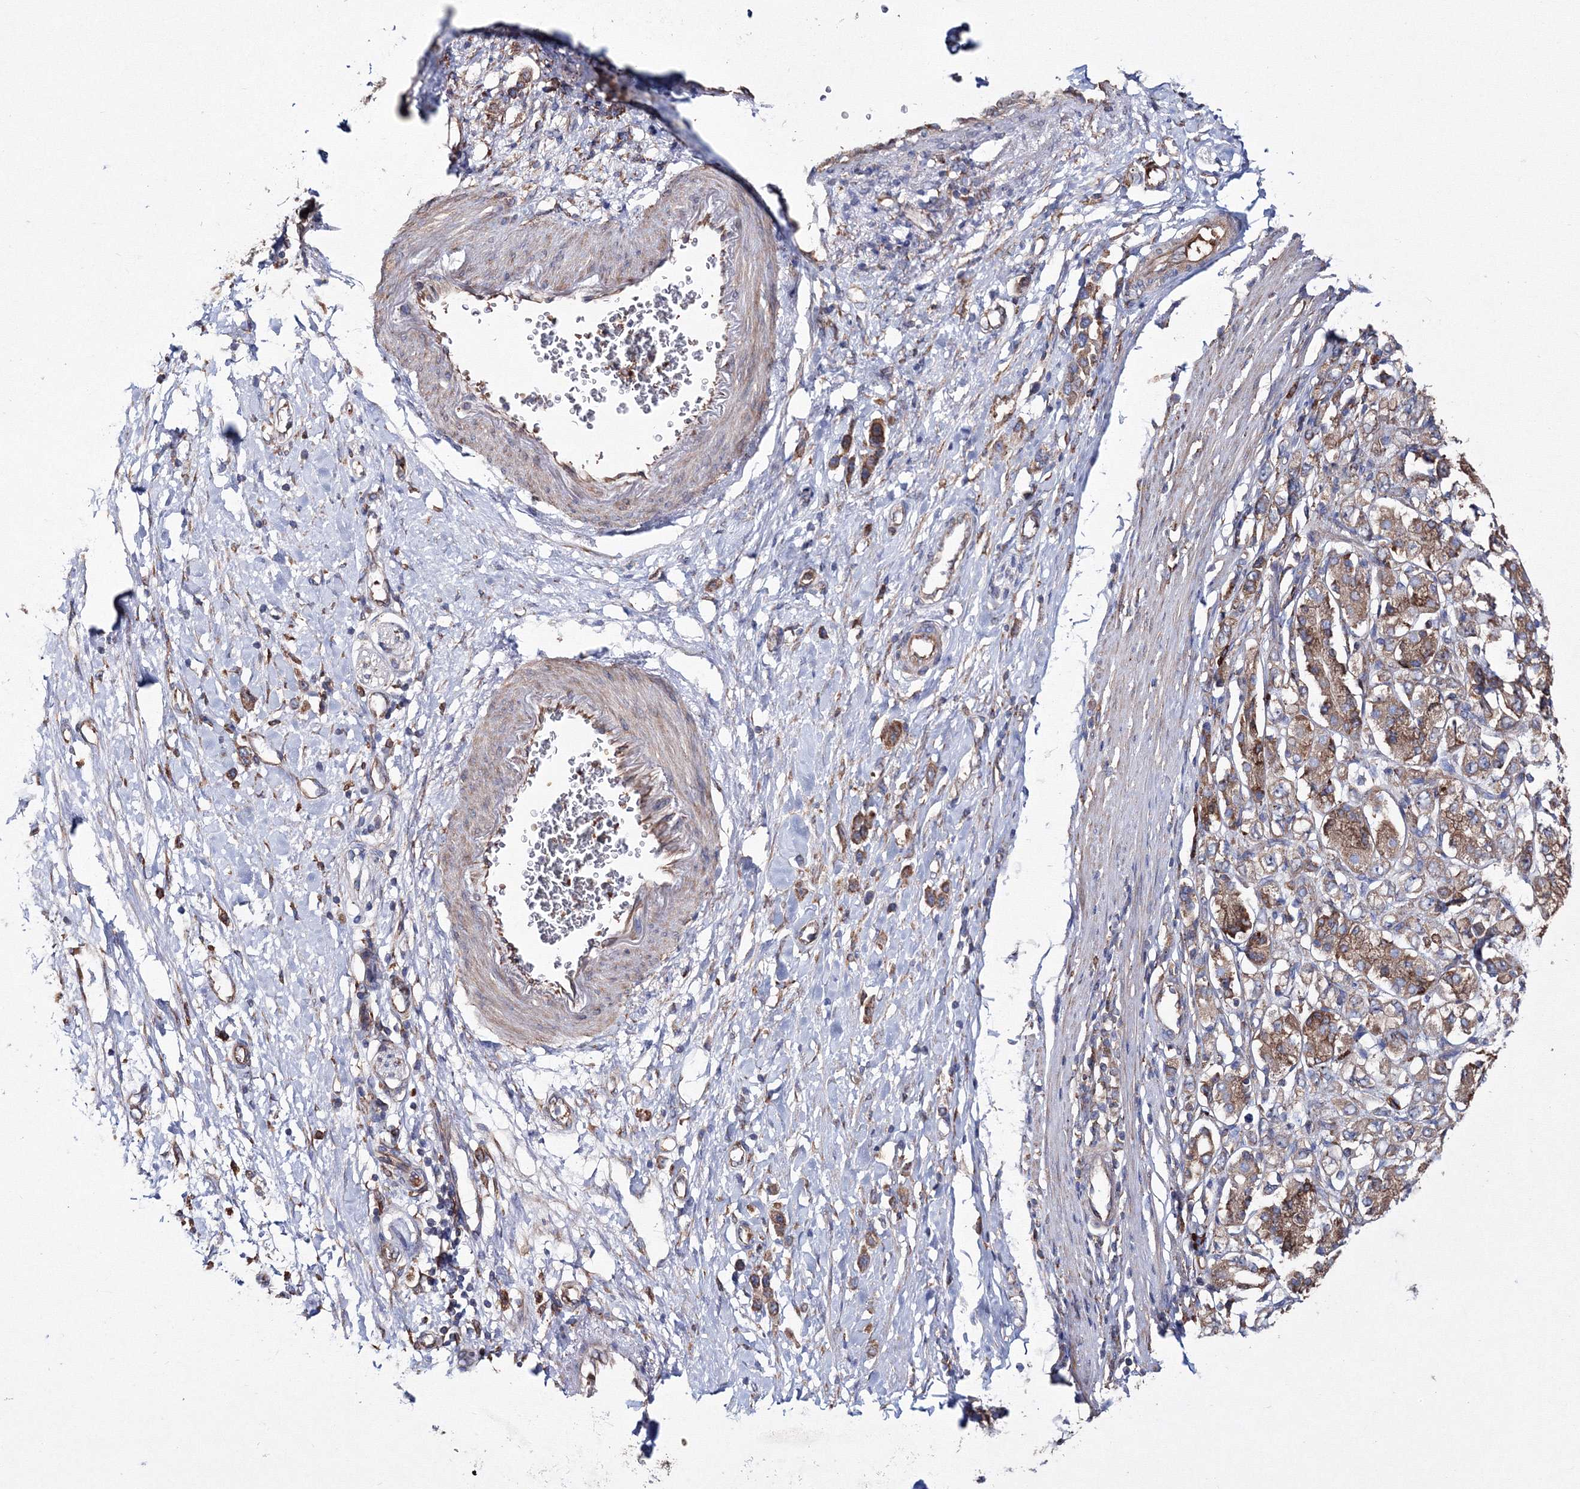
{"staining": {"intensity": "moderate", "quantity": ">75%", "location": "cytoplasmic/membranous"}, "tissue": "stomach cancer", "cell_type": "Tumor cells", "image_type": "cancer", "snomed": [{"axis": "morphology", "description": "Adenocarcinoma, NOS"}, {"axis": "topography", "description": "Stomach"}], "caption": "Stomach adenocarcinoma stained with immunohistochemistry reveals moderate cytoplasmic/membranous positivity in approximately >75% of tumor cells.", "gene": "VPS8", "patient": {"sex": "female", "age": 65}}